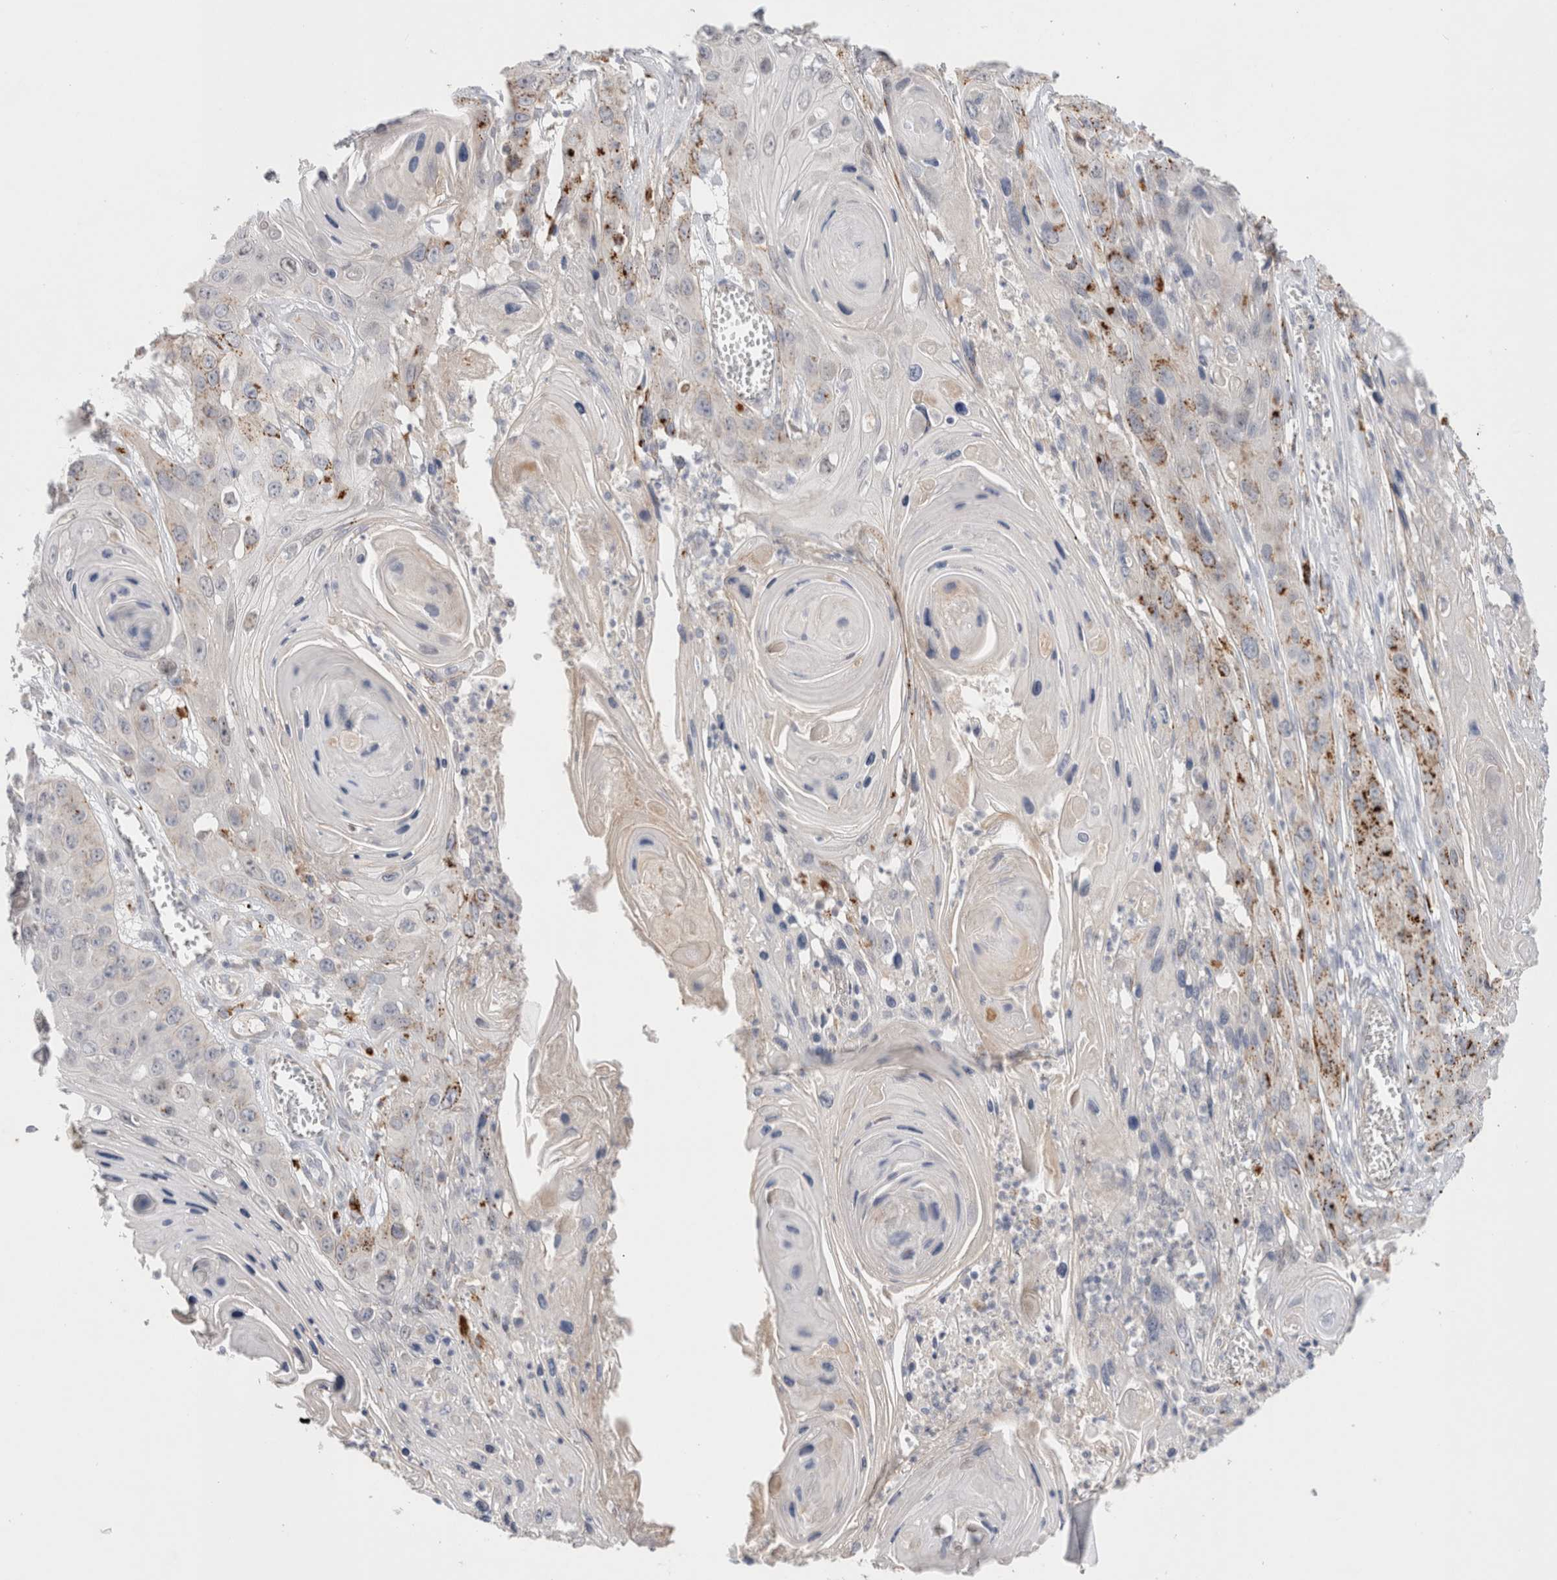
{"staining": {"intensity": "moderate", "quantity": "<25%", "location": "cytoplasmic/membranous"}, "tissue": "skin cancer", "cell_type": "Tumor cells", "image_type": "cancer", "snomed": [{"axis": "morphology", "description": "Squamous cell carcinoma, NOS"}, {"axis": "topography", "description": "Skin"}], "caption": "The image reveals staining of skin squamous cell carcinoma, revealing moderate cytoplasmic/membranous protein staining (brown color) within tumor cells.", "gene": "HPGDS", "patient": {"sex": "male", "age": 55}}